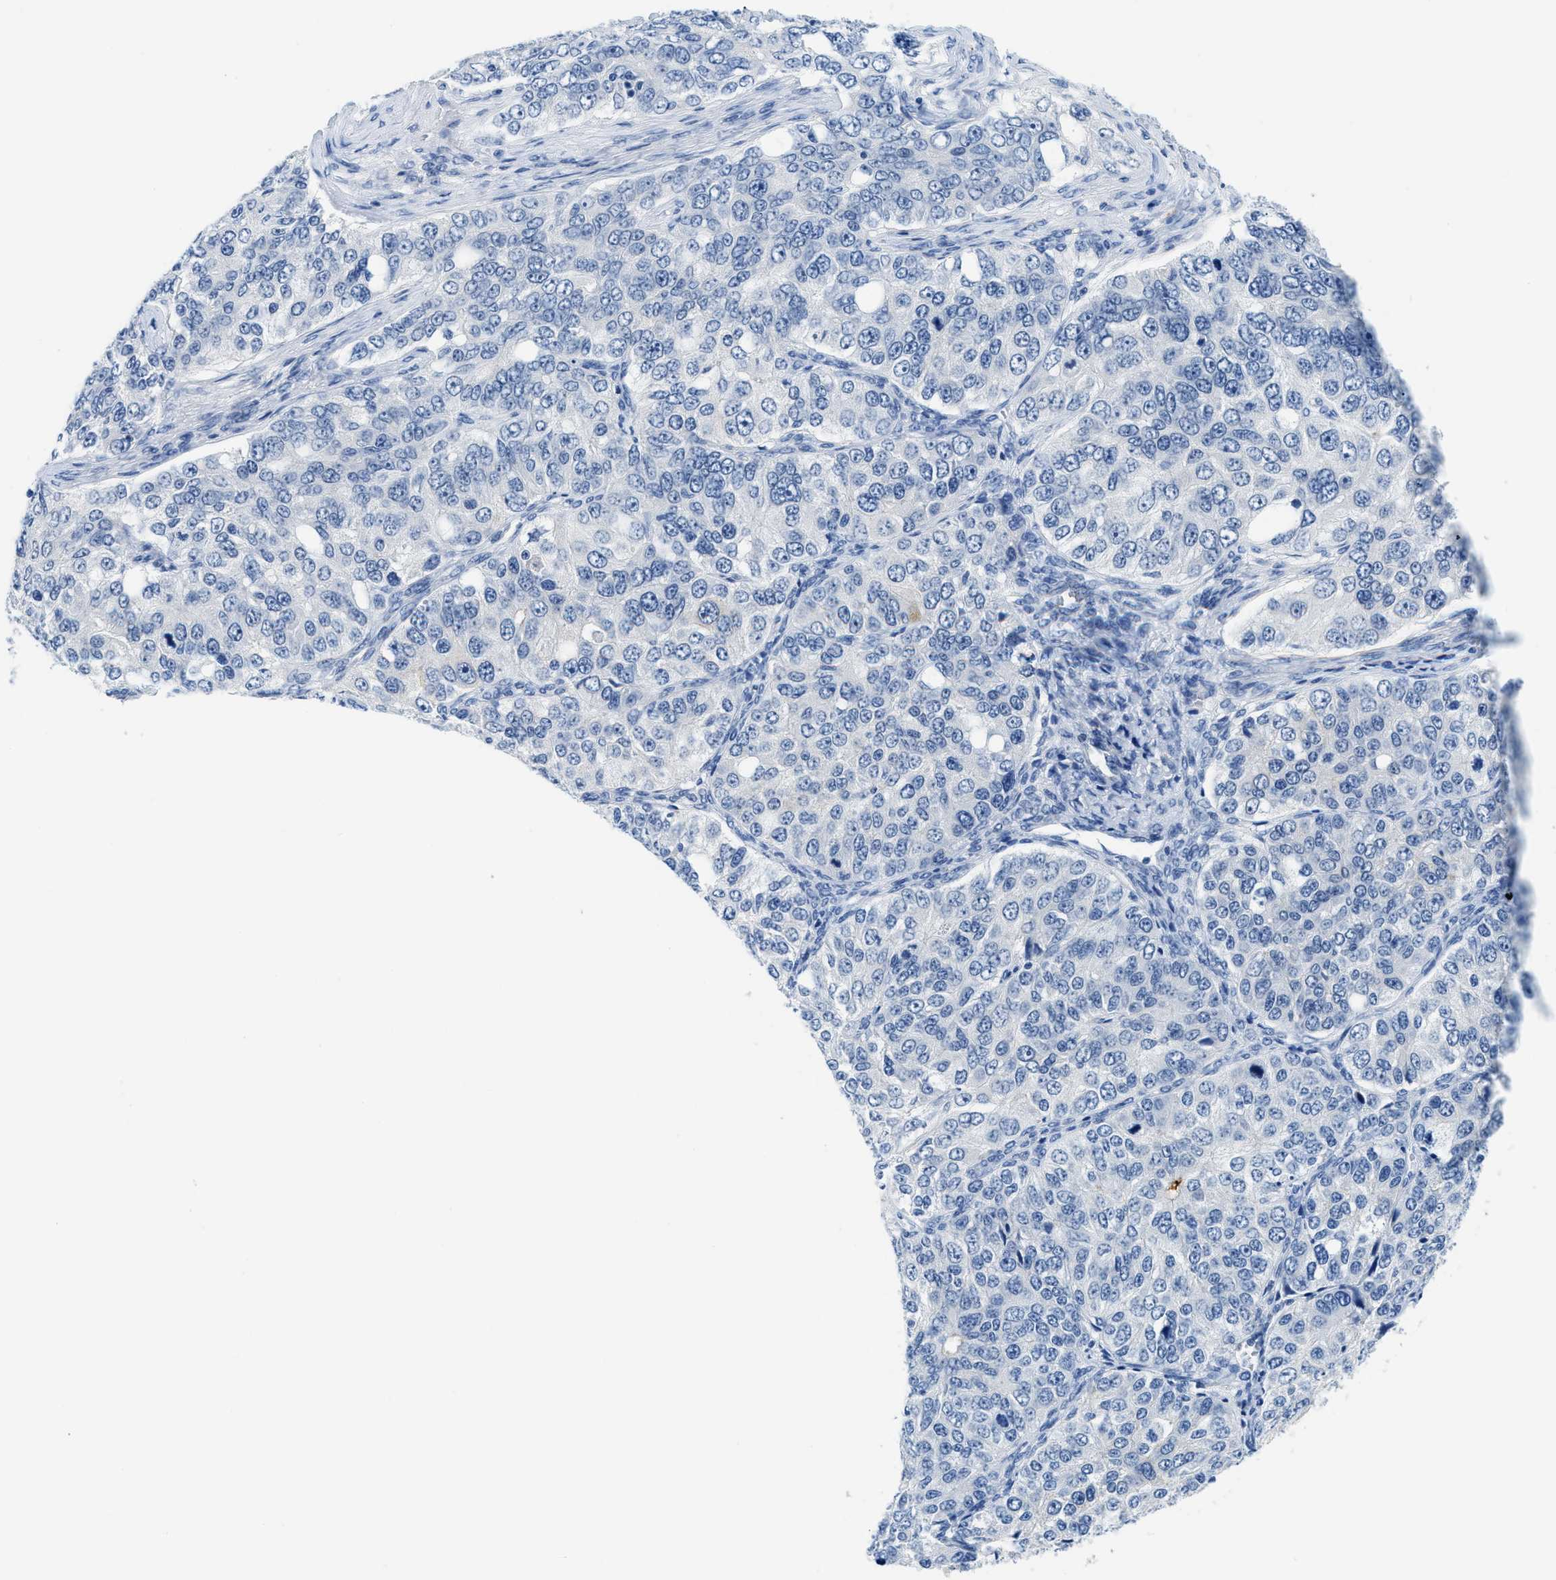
{"staining": {"intensity": "negative", "quantity": "none", "location": "none"}, "tissue": "ovarian cancer", "cell_type": "Tumor cells", "image_type": "cancer", "snomed": [{"axis": "morphology", "description": "Carcinoma, endometroid"}, {"axis": "topography", "description": "Ovary"}], "caption": "Ovarian cancer stained for a protein using immunohistochemistry (IHC) exhibits no staining tumor cells.", "gene": "MBL2", "patient": {"sex": "female", "age": 51}}